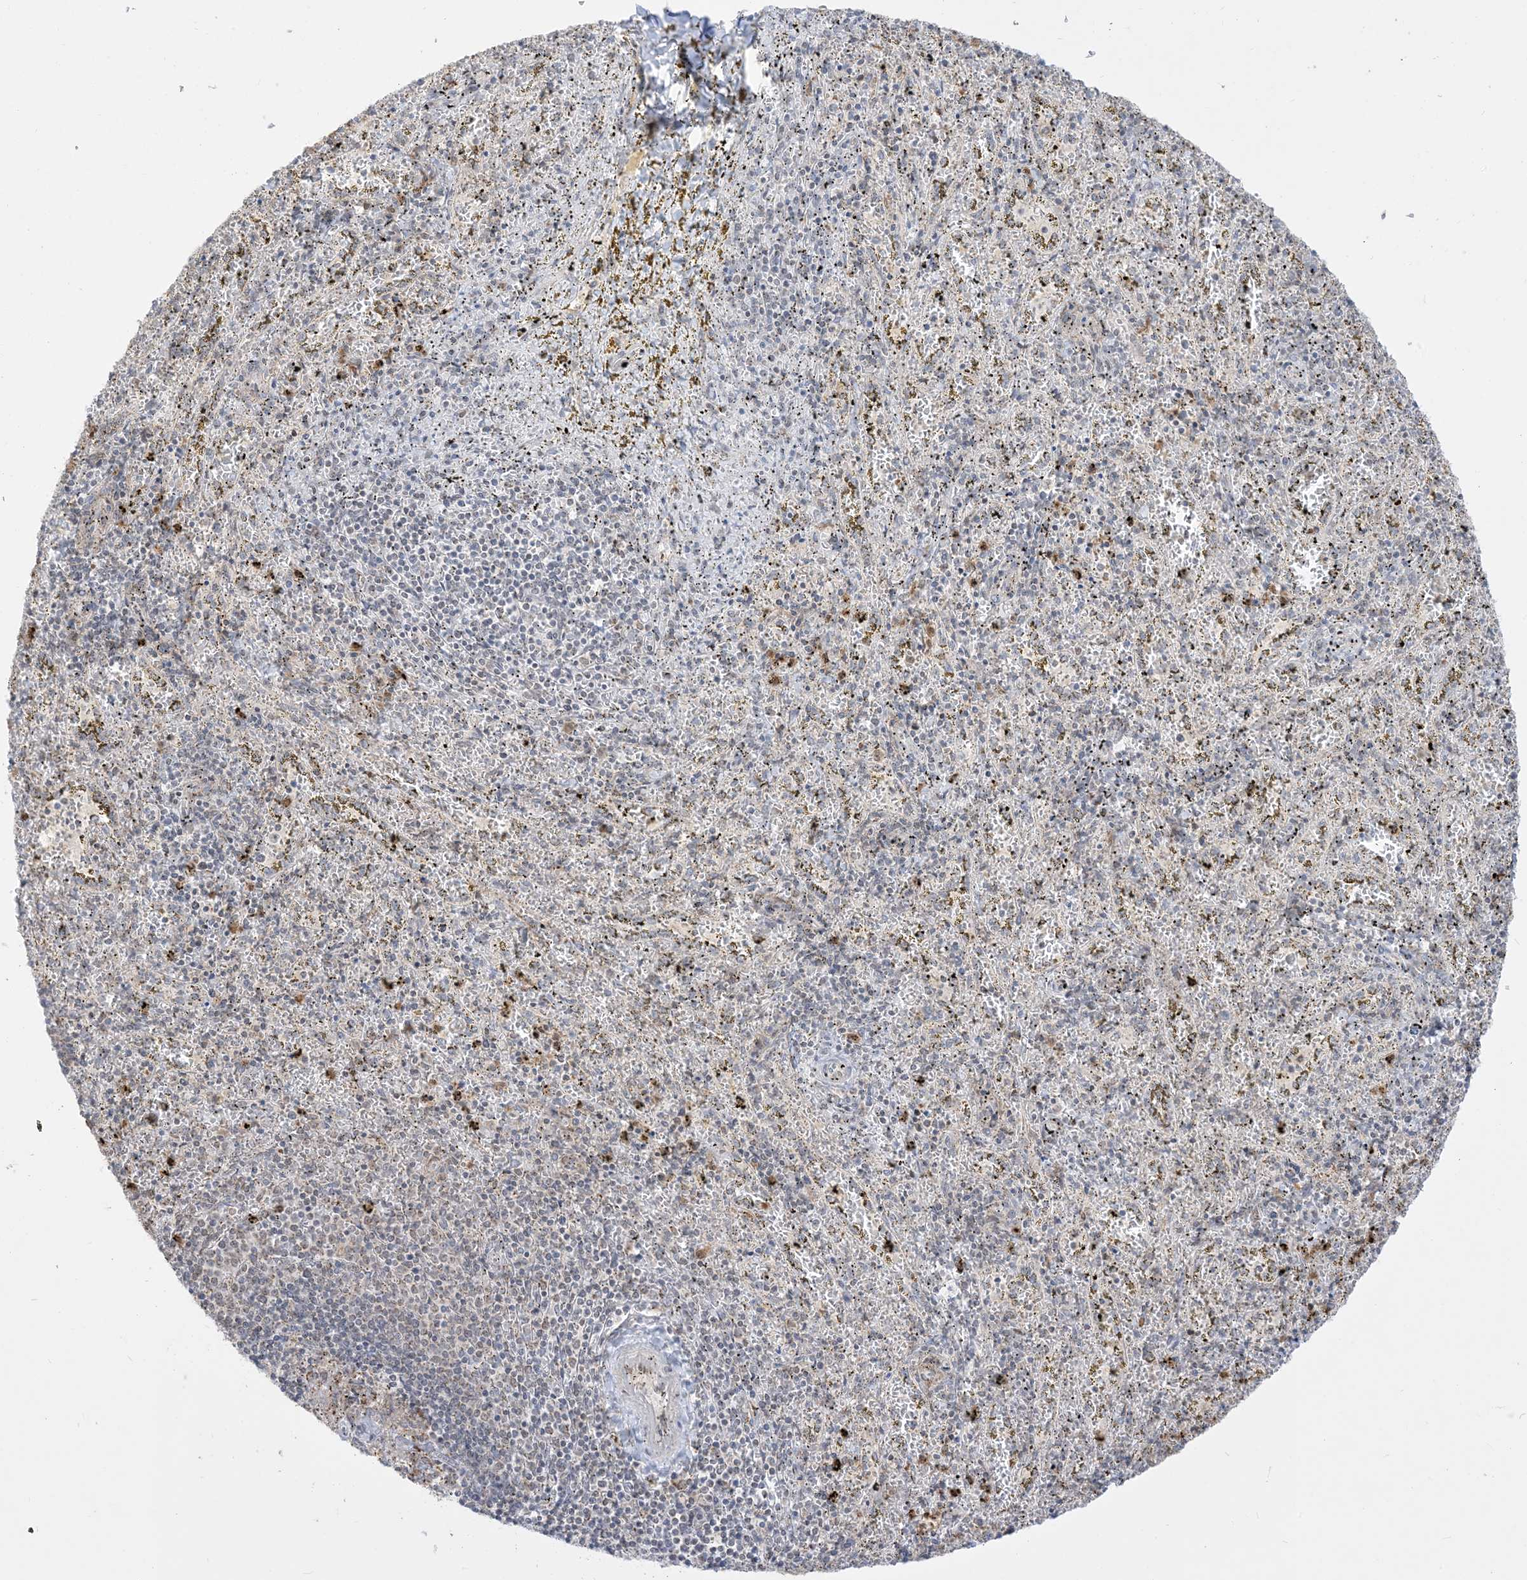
{"staining": {"intensity": "moderate", "quantity": "25%-75%", "location": "cytoplasmic/membranous,nuclear"}, "tissue": "spleen", "cell_type": "Cells in red pulp", "image_type": "normal", "snomed": [{"axis": "morphology", "description": "Normal tissue, NOS"}, {"axis": "topography", "description": "Spleen"}], "caption": "Protein staining shows moderate cytoplasmic/membranous,nuclear expression in approximately 25%-75% of cells in red pulp in normal spleen.", "gene": "KANSL3", "patient": {"sex": "male", "age": 11}}